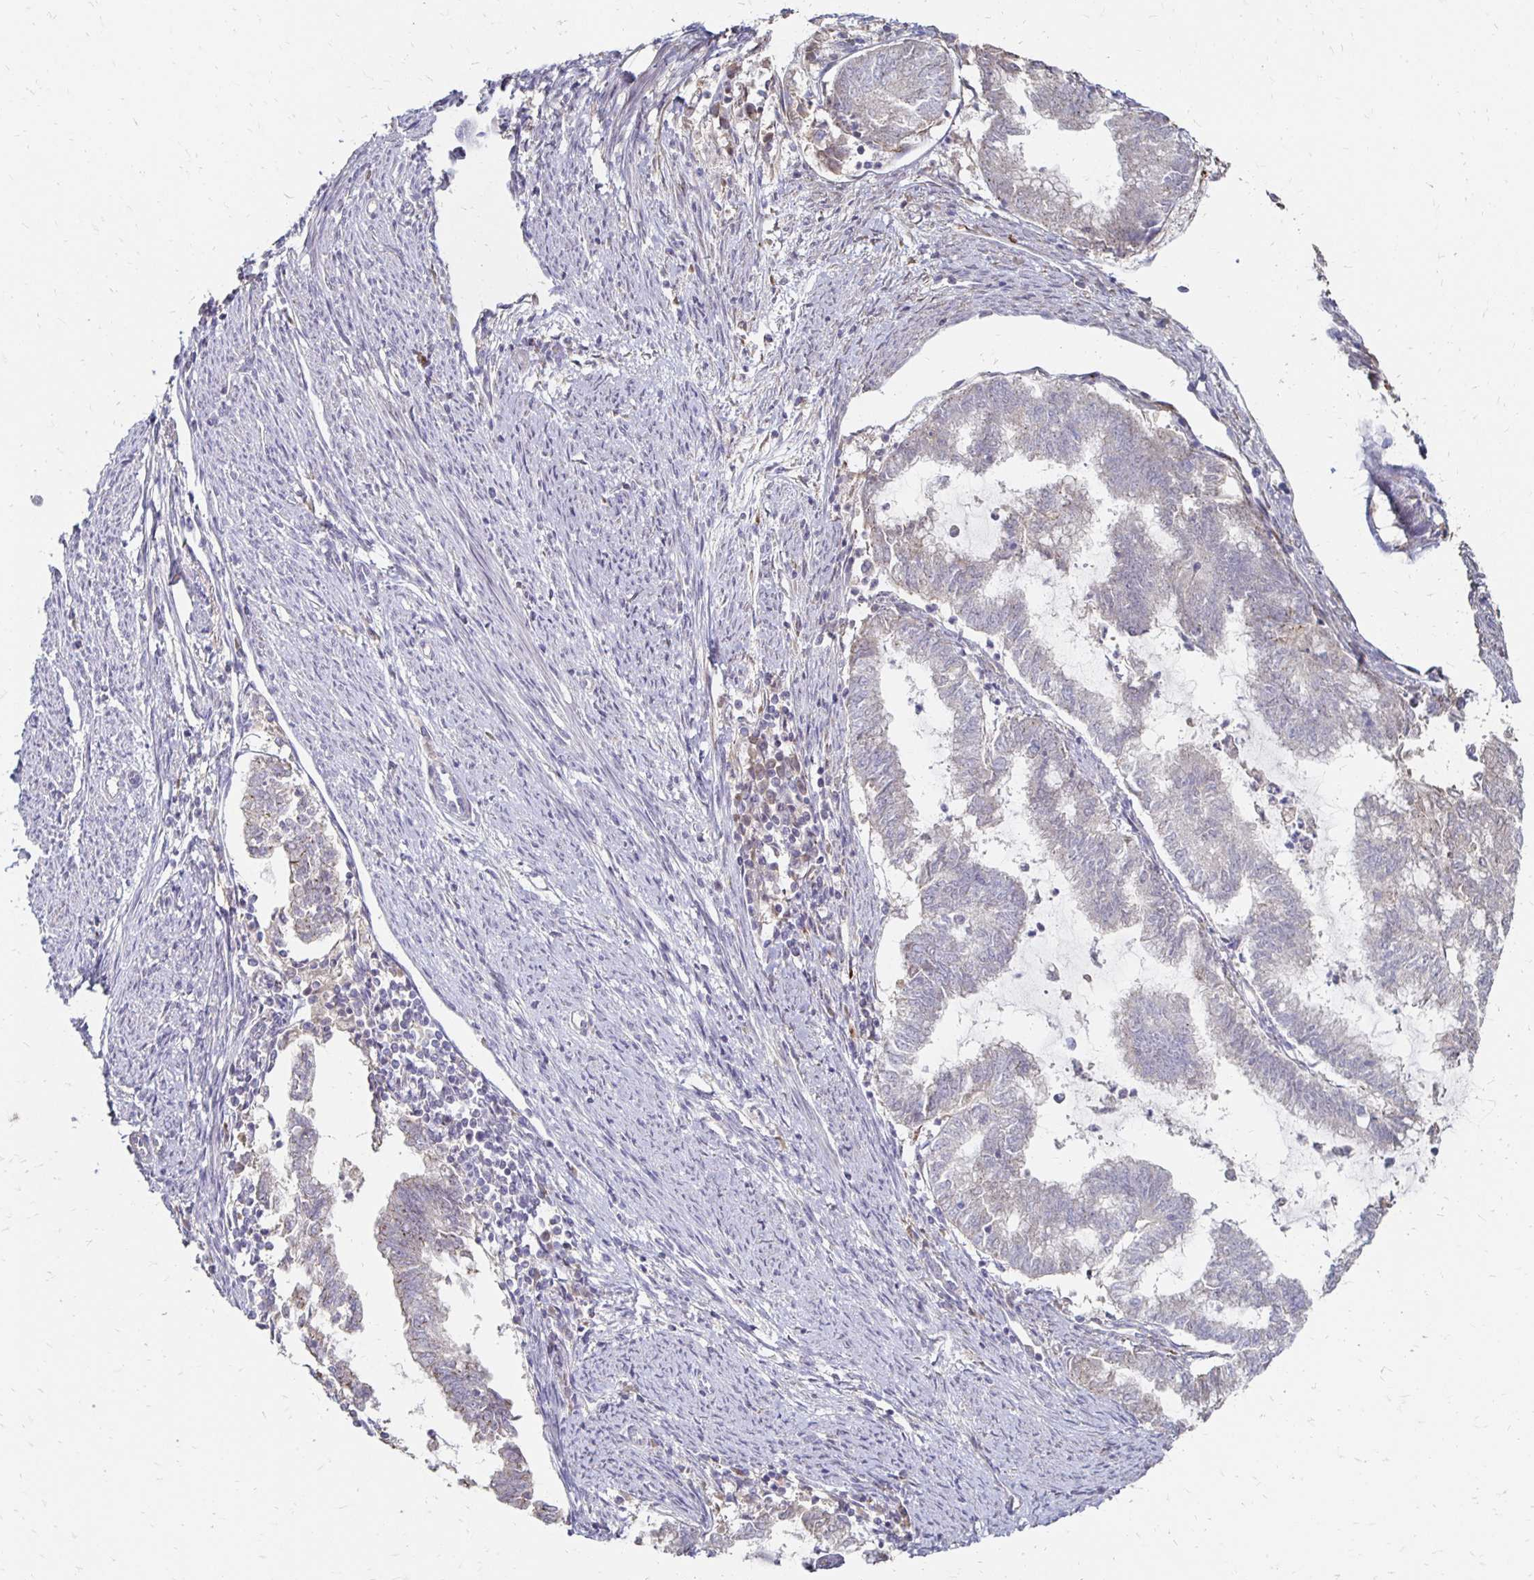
{"staining": {"intensity": "weak", "quantity": "<25%", "location": "cytoplasmic/membranous"}, "tissue": "endometrial cancer", "cell_type": "Tumor cells", "image_type": "cancer", "snomed": [{"axis": "morphology", "description": "Adenocarcinoma, NOS"}, {"axis": "topography", "description": "Endometrium"}], "caption": "This image is of endometrial cancer (adenocarcinoma) stained with immunohistochemistry (IHC) to label a protein in brown with the nuclei are counter-stained blue. There is no expression in tumor cells. Nuclei are stained in blue.", "gene": "ZNF727", "patient": {"sex": "female", "age": 79}}